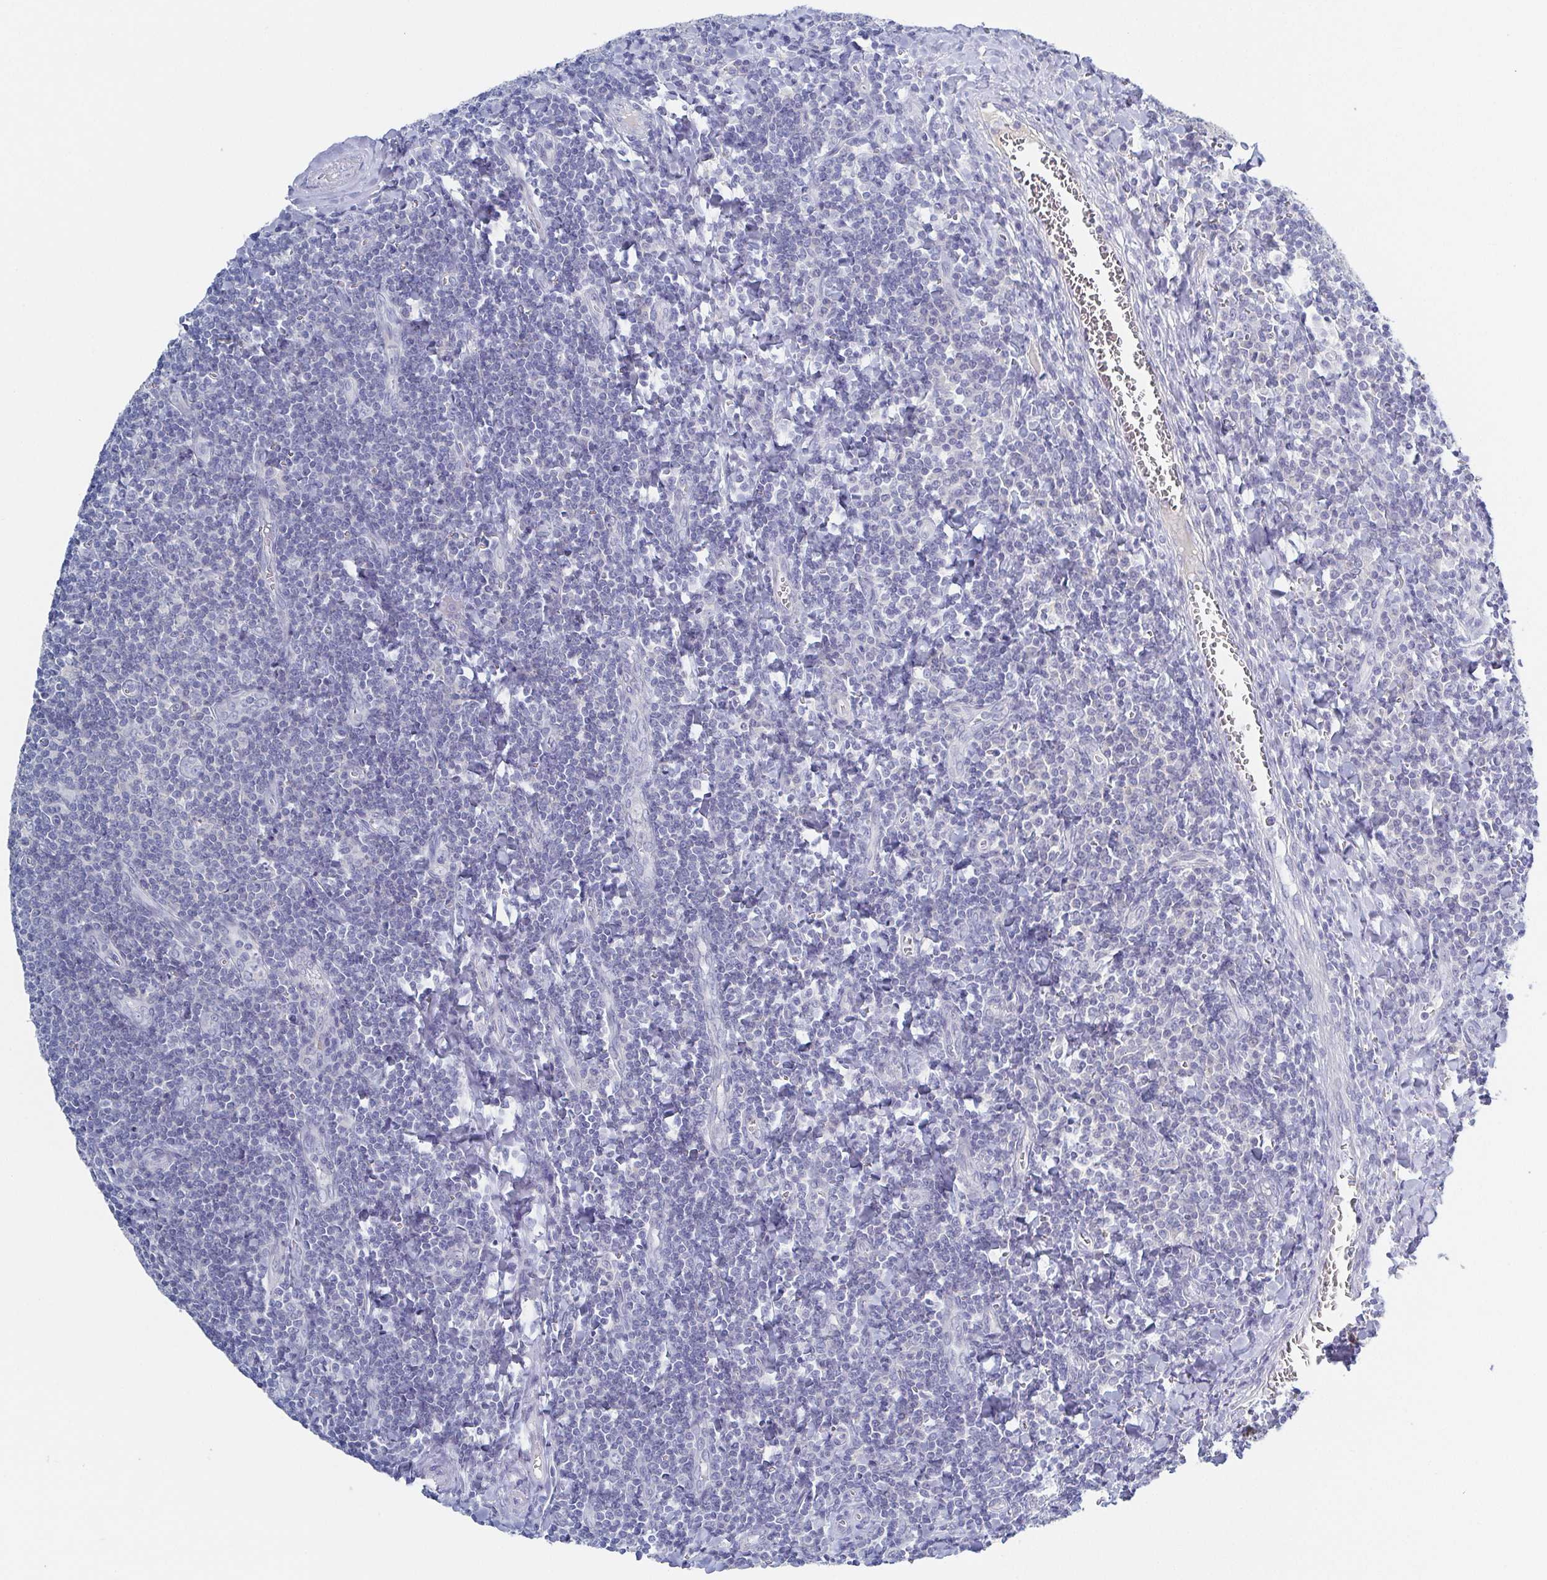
{"staining": {"intensity": "negative", "quantity": "none", "location": "none"}, "tissue": "tonsil", "cell_type": "Germinal center cells", "image_type": "normal", "snomed": [{"axis": "morphology", "description": "Normal tissue, NOS"}, {"axis": "morphology", "description": "Inflammation, NOS"}, {"axis": "topography", "description": "Tonsil"}], "caption": "IHC photomicrograph of normal tonsil stained for a protein (brown), which exhibits no staining in germinal center cells.", "gene": "RHOV", "patient": {"sex": "female", "age": 31}}